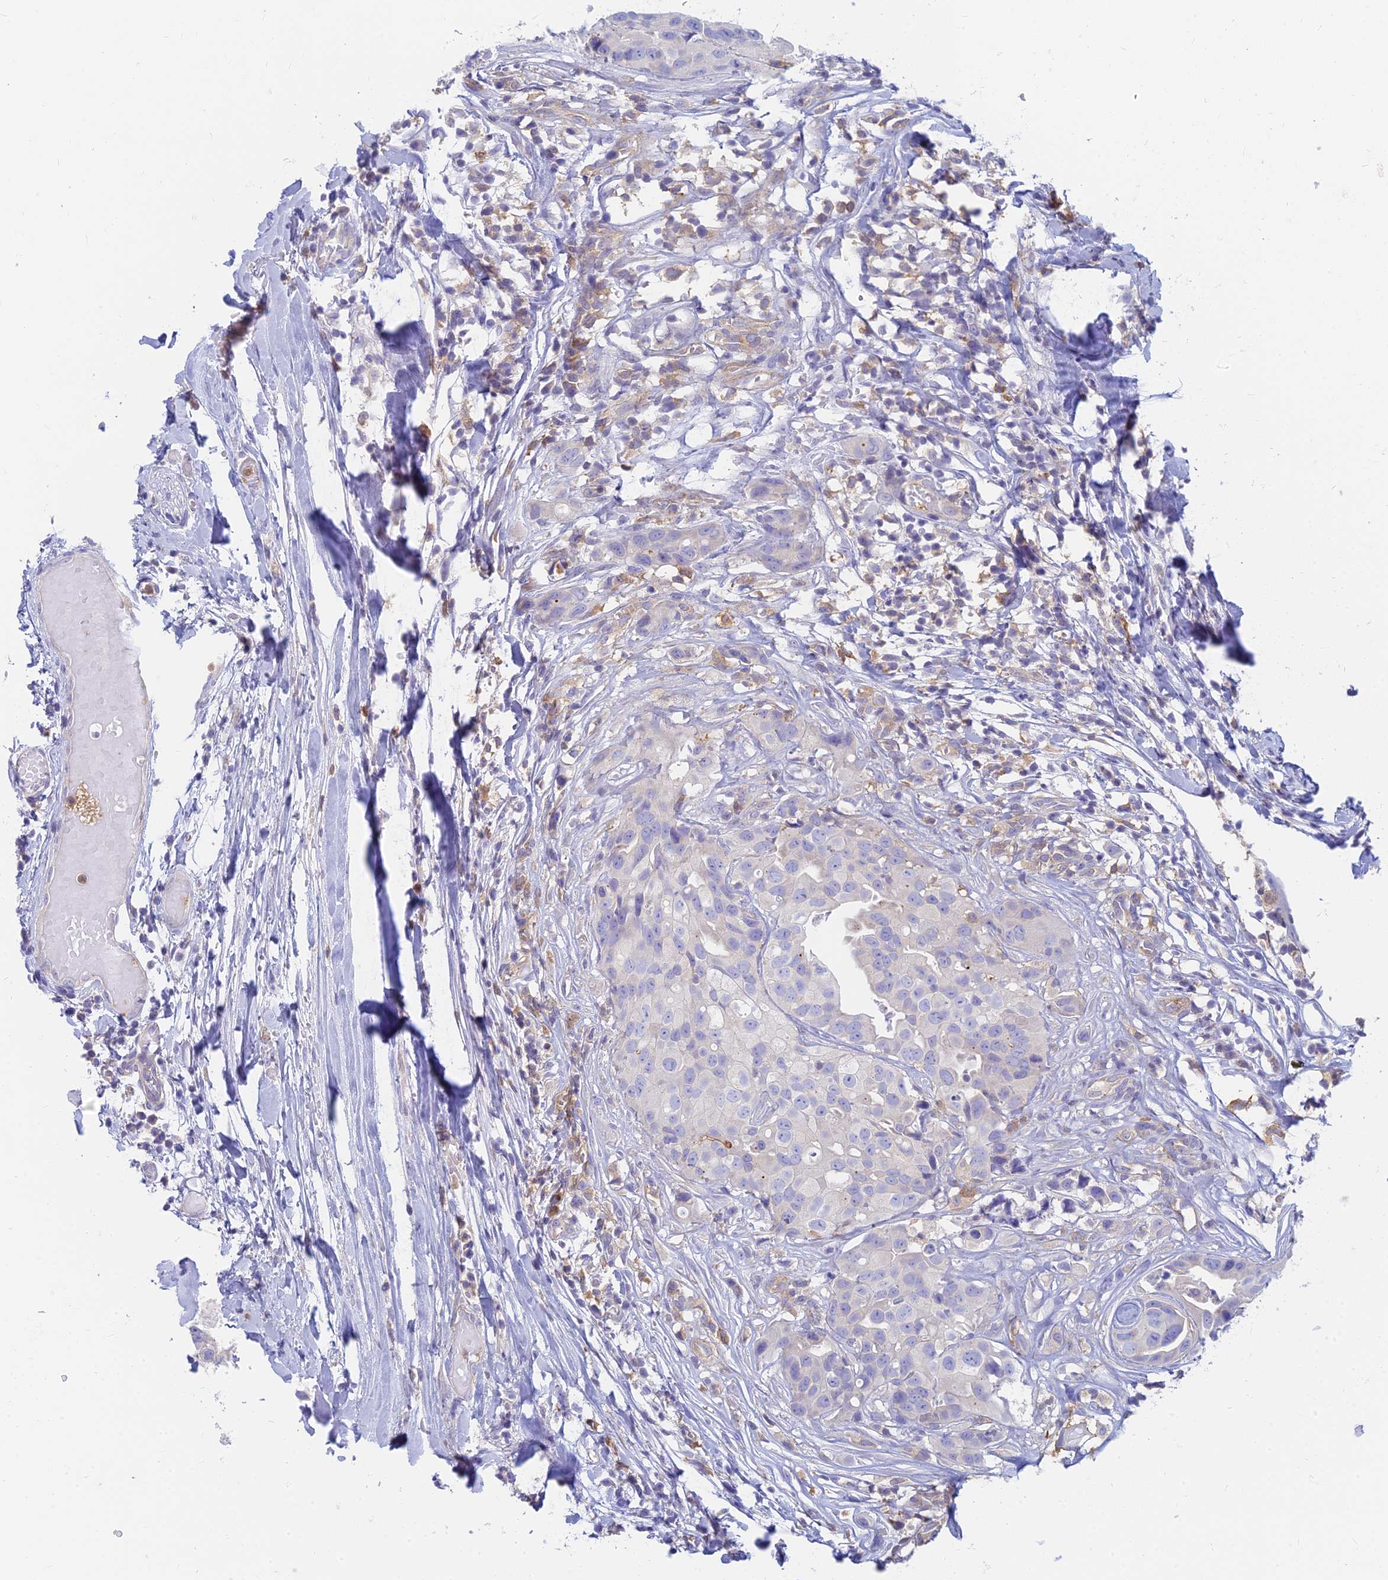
{"staining": {"intensity": "negative", "quantity": "none", "location": "none"}, "tissue": "head and neck cancer", "cell_type": "Tumor cells", "image_type": "cancer", "snomed": [{"axis": "morphology", "description": "Adenocarcinoma, NOS"}, {"axis": "morphology", "description": "Adenocarcinoma, metastatic, NOS"}, {"axis": "topography", "description": "Head-Neck"}], "caption": "An immunohistochemistry (IHC) histopathology image of adenocarcinoma (head and neck) is shown. There is no staining in tumor cells of adenocarcinoma (head and neck).", "gene": "STRN4", "patient": {"sex": "male", "age": 75}}